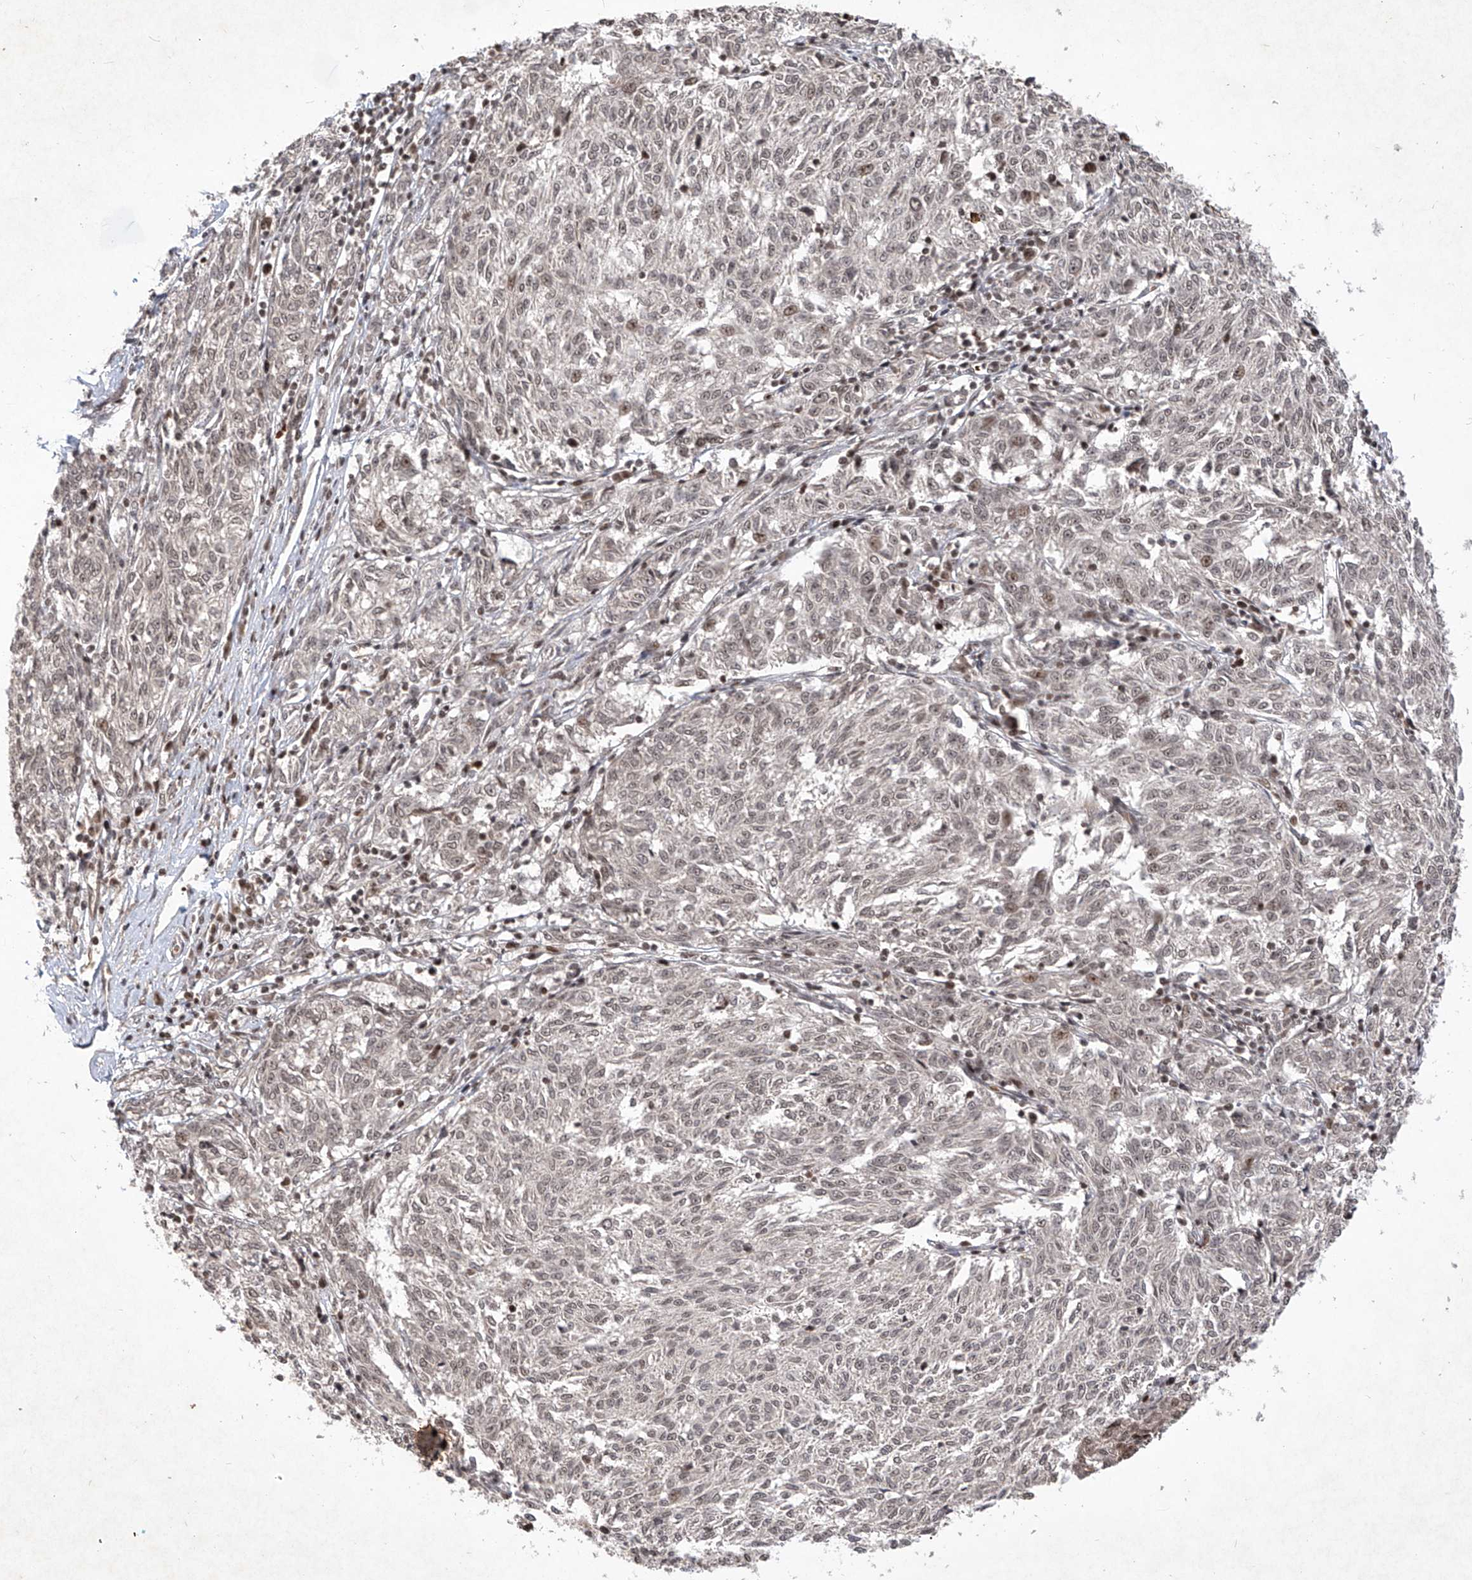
{"staining": {"intensity": "negative", "quantity": "none", "location": "none"}, "tissue": "melanoma", "cell_type": "Tumor cells", "image_type": "cancer", "snomed": [{"axis": "morphology", "description": "Malignant melanoma, NOS"}, {"axis": "topography", "description": "Skin"}], "caption": "There is no significant expression in tumor cells of malignant melanoma.", "gene": "IRF2", "patient": {"sex": "female", "age": 72}}